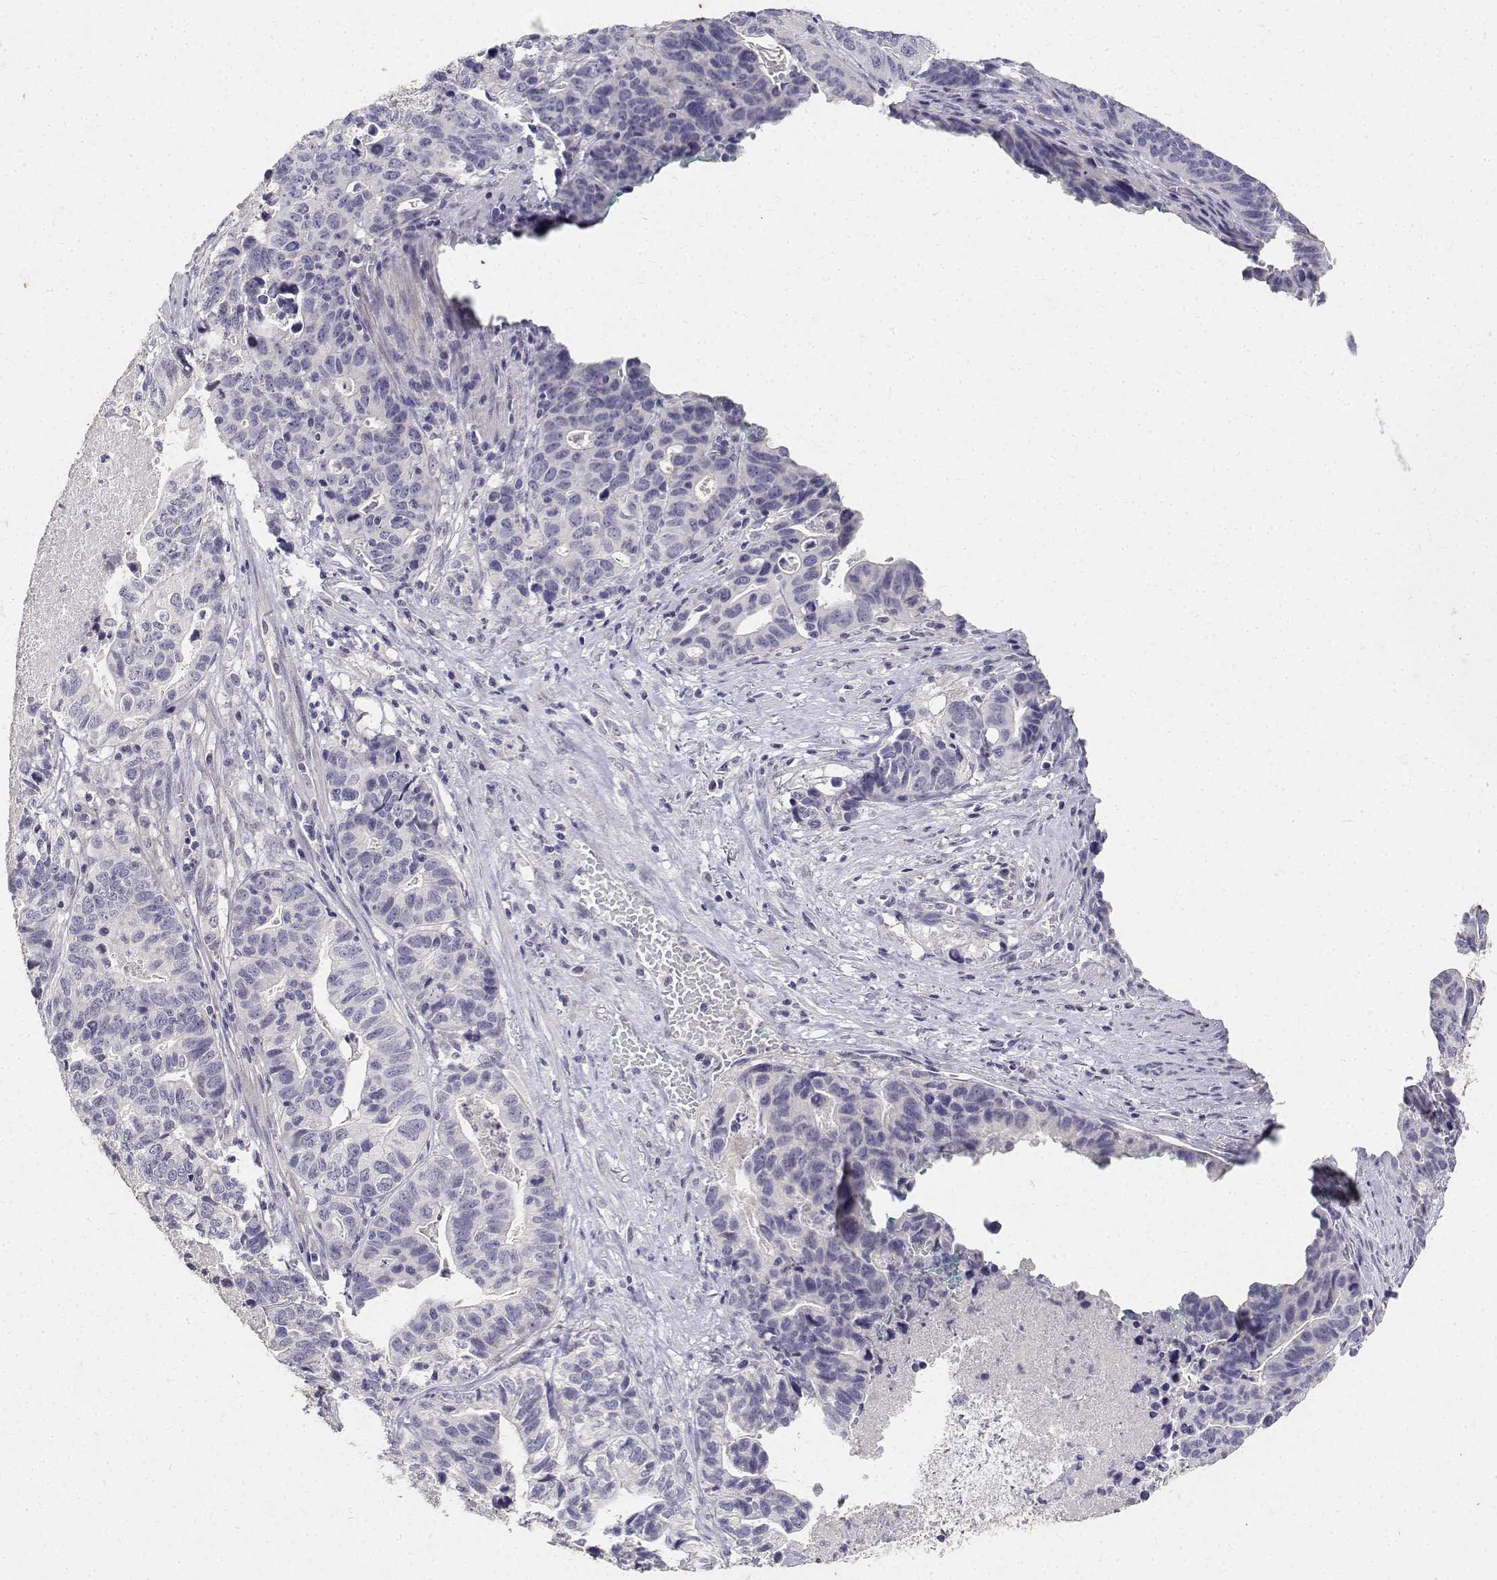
{"staining": {"intensity": "negative", "quantity": "none", "location": "none"}, "tissue": "stomach cancer", "cell_type": "Tumor cells", "image_type": "cancer", "snomed": [{"axis": "morphology", "description": "Adenocarcinoma, NOS"}, {"axis": "topography", "description": "Stomach, upper"}], "caption": "Histopathology image shows no significant protein staining in tumor cells of stomach cancer.", "gene": "PAEP", "patient": {"sex": "female", "age": 67}}